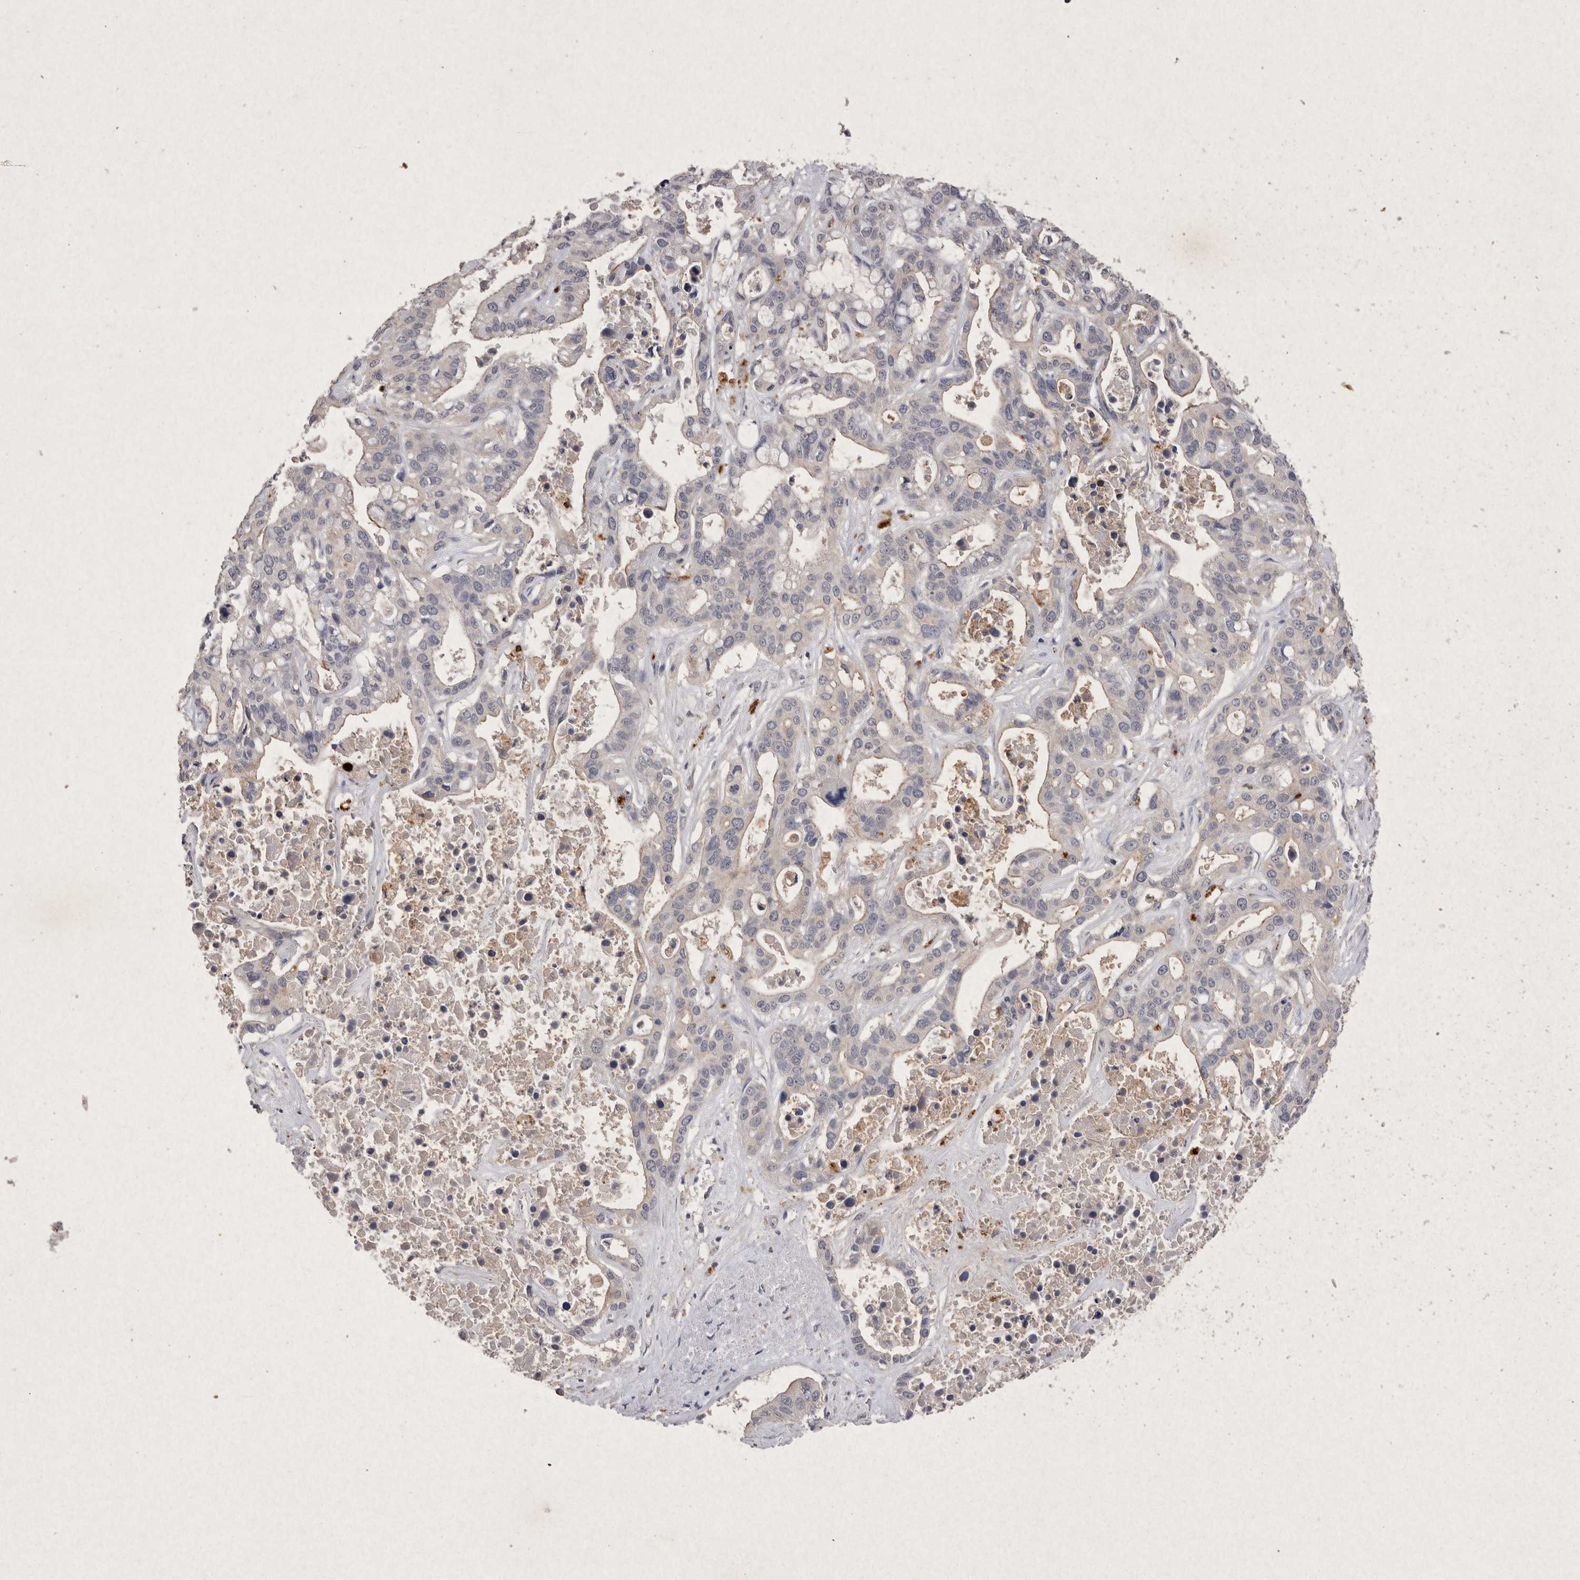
{"staining": {"intensity": "negative", "quantity": "none", "location": "none"}, "tissue": "liver cancer", "cell_type": "Tumor cells", "image_type": "cancer", "snomed": [{"axis": "morphology", "description": "Cholangiocarcinoma"}, {"axis": "topography", "description": "Liver"}], "caption": "This histopathology image is of liver cholangiocarcinoma stained with IHC to label a protein in brown with the nuclei are counter-stained blue. There is no positivity in tumor cells. (DAB (3,3'-diaminobenzidine) immunohistochemistry visualized using brightfield microscopy, high magnification).", "gene": "RASSF3", "patient": {"sex": "female", "age": 65}}